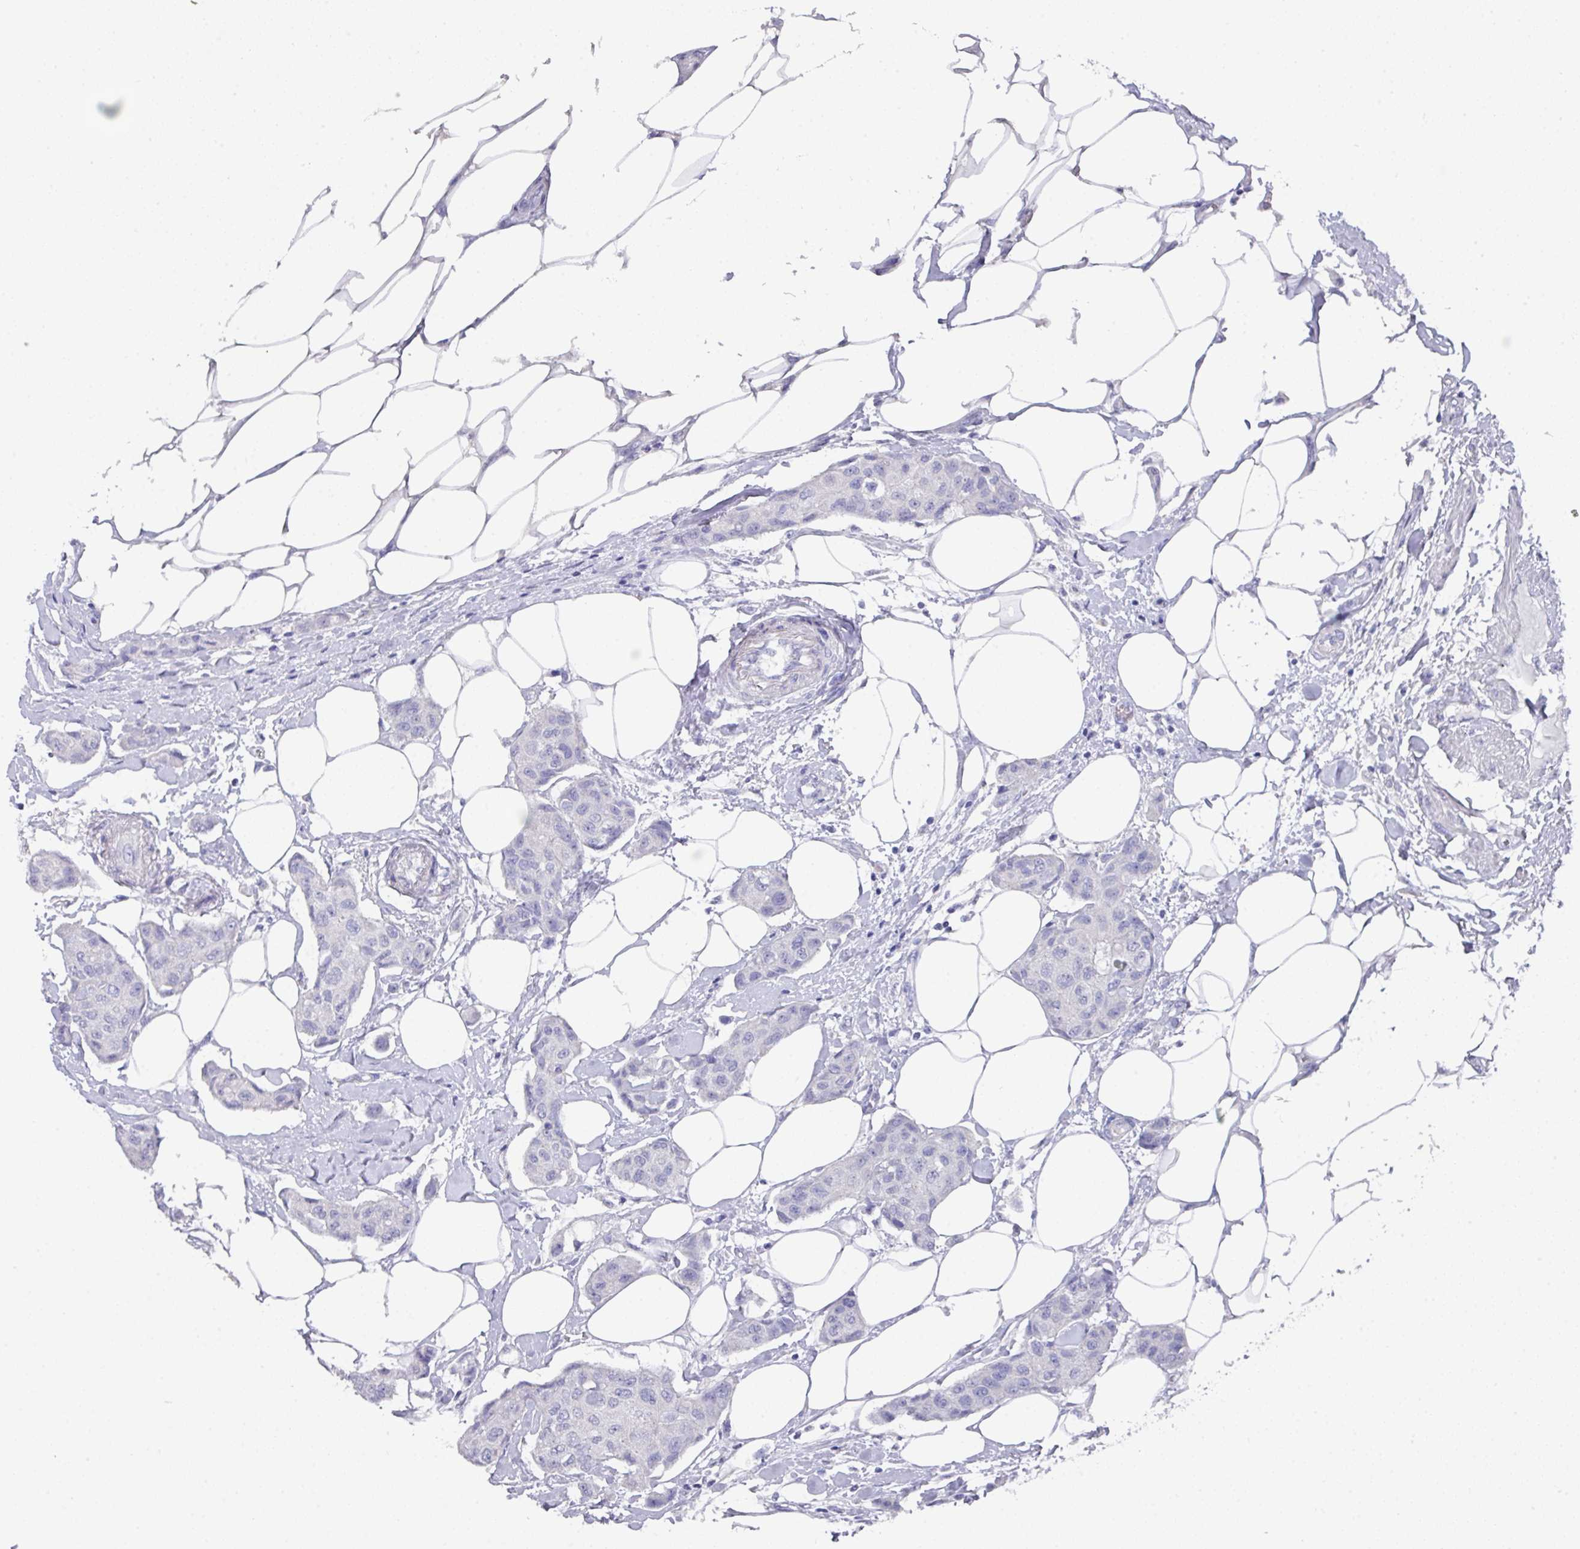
{"staining": {"intensity": "negative", "quantity": "none", "location": "none"}, "tissue": "breast cancer", "cell_type": "Tumor cells", "image_type": "cancer", "snomed": [{"axis": "morphology", "description": "Duct carcinoma"}, {"axis": "topography", "description": "Breast"}, {"axis": "topography", "description": "Lymph node"}], "caption": "Immunohistochemistry (IHC) histopathology image of neoplastic tissue: breast invasive ductal carcinoma stained with DAB (3,3'-diaminobenzidine) displays no significant protein positivity in tumor cells.", "gene": "DAZL", "patient": {"sex": "female", "age": 80}}